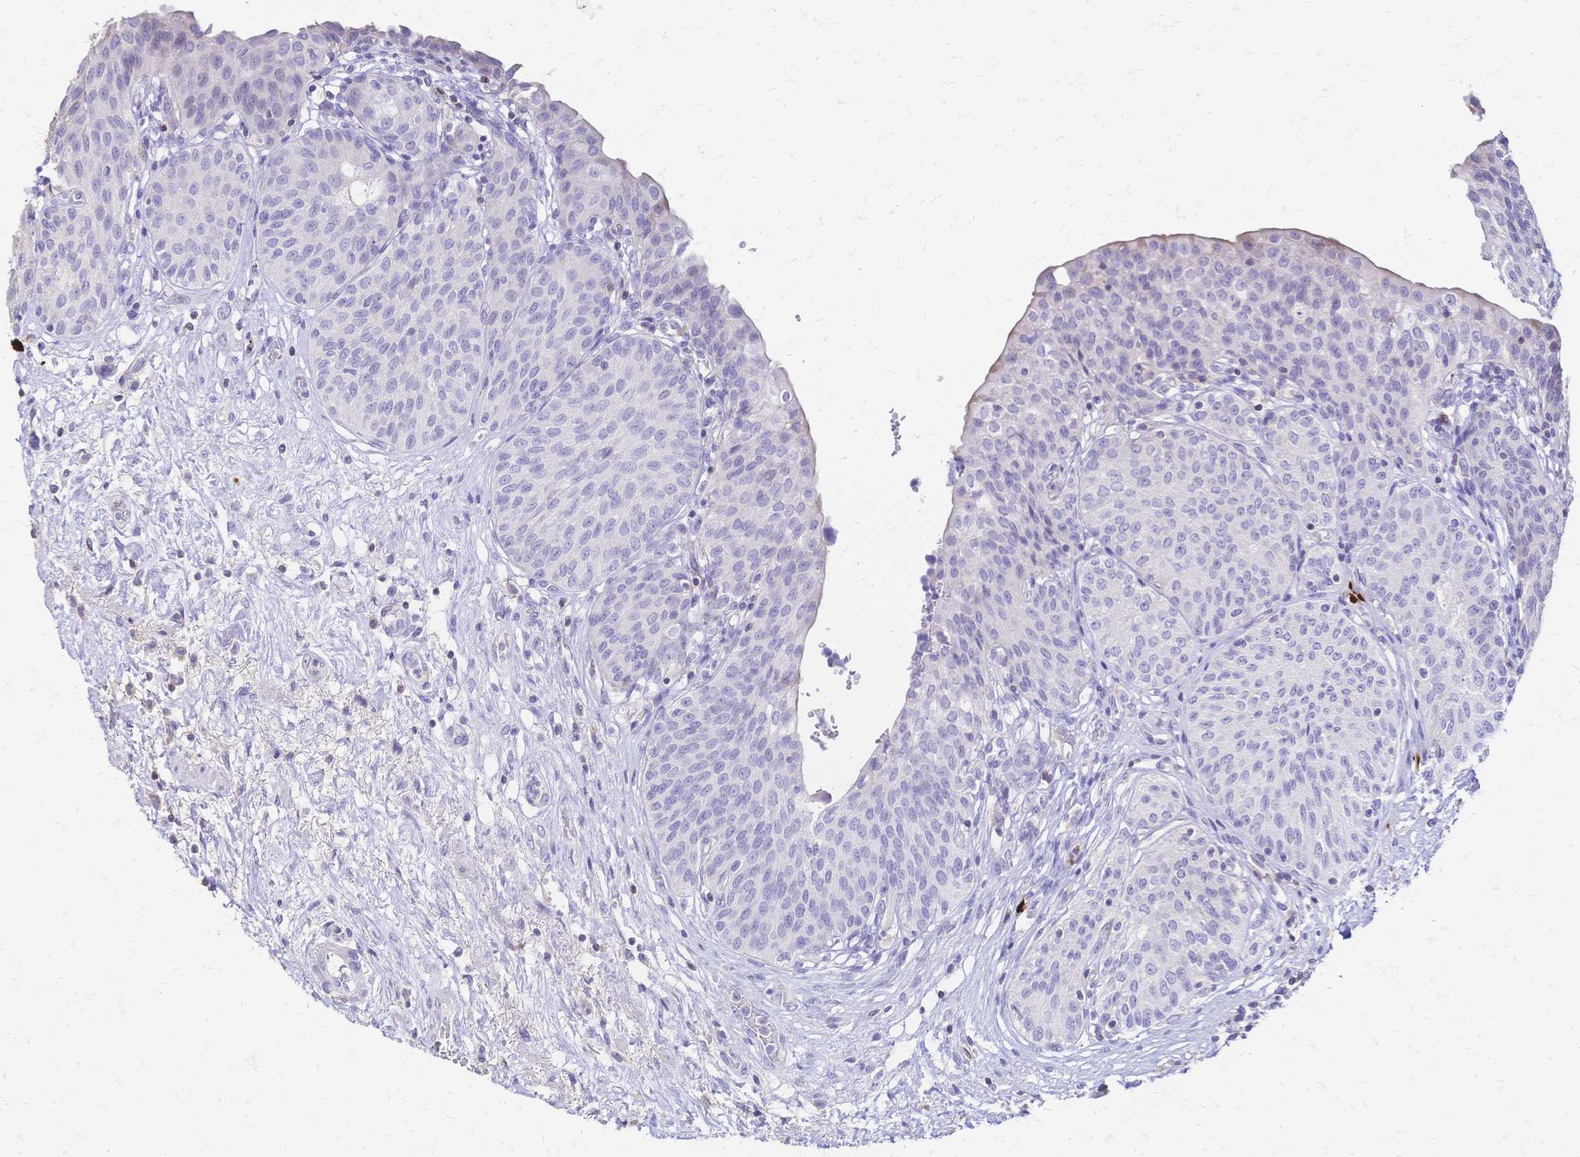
{"staining": {"intensity": "negative", "quantity": "none", "location": "none"}, "tissue": "urinary bladder", "cell_type": "Urothelial cells", "image_type": "normal", "snomed": [{"axis": "morphology", "description": "Normal tissue, NOS"}, {"axis": "topography", "description": "Urinary bladder"}], "caption": "IHC histopathology image of unremarkable urinary bladder stained for a protein (brown), which displays no positivity in urothelial cells. Brightfield microscopy of immunohistochemistry (IHC) stained with DAB (3,3'-diaminobenzidine) (brown) and hematoxylin (blue), captured at high magnification.", "gene": "IL2RA", "patient": {"sex": "male", "age": 68}}